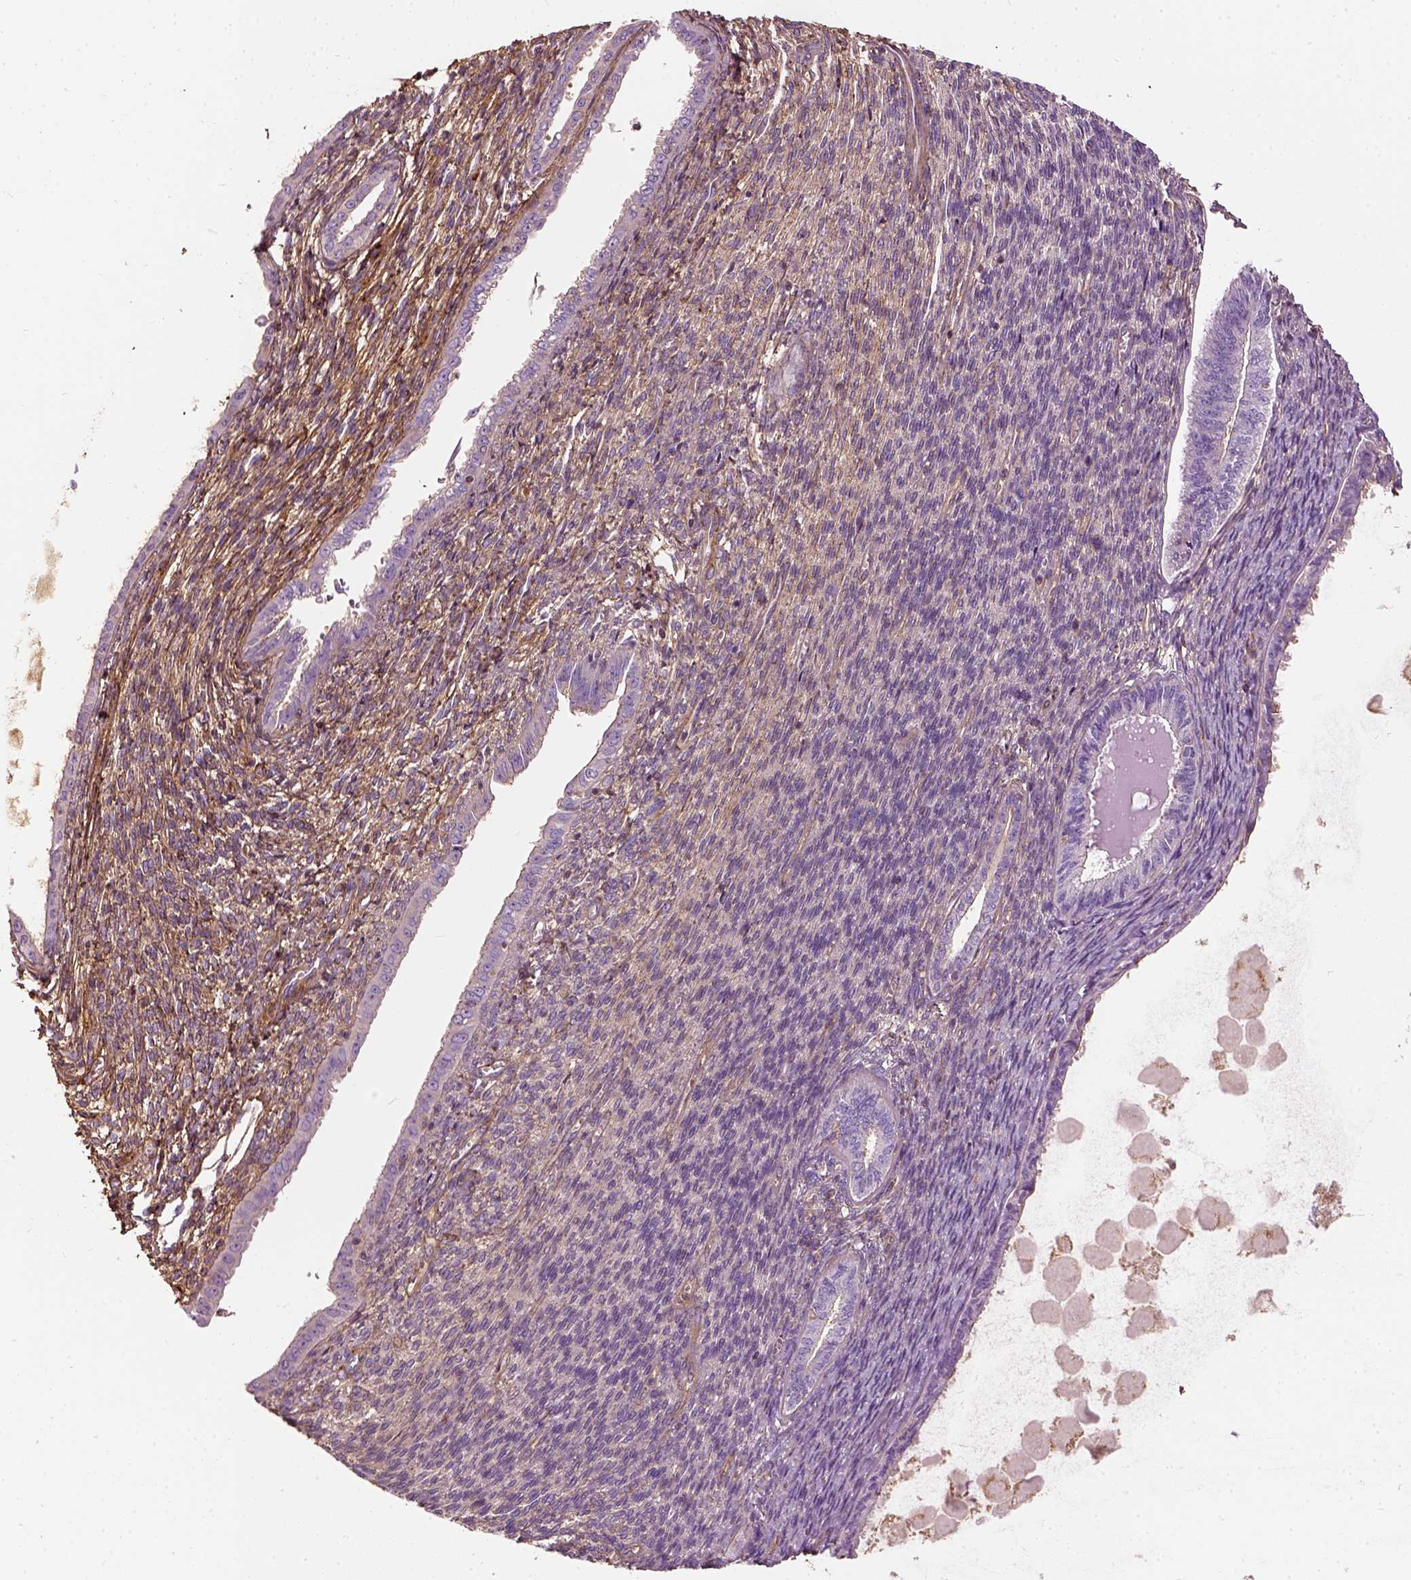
{"staining": {"intensity": "negative", "quantity": "none", "location": "none"}, "tissue": "endometrial cancer", "cell_type": "Tumor cells", "image_type": "cancer", "snomed": [{"axis": "morphology", "description": "Adenocarcinoma, NOS"}, {"axis": "topography", "description": "Endometrium"}], "caption": "There is no significant expression in tumor cells of adenocarcinoma (endometrial).", "gene": "COL6A2", "patient": {"sex": "female", "age": 86}}